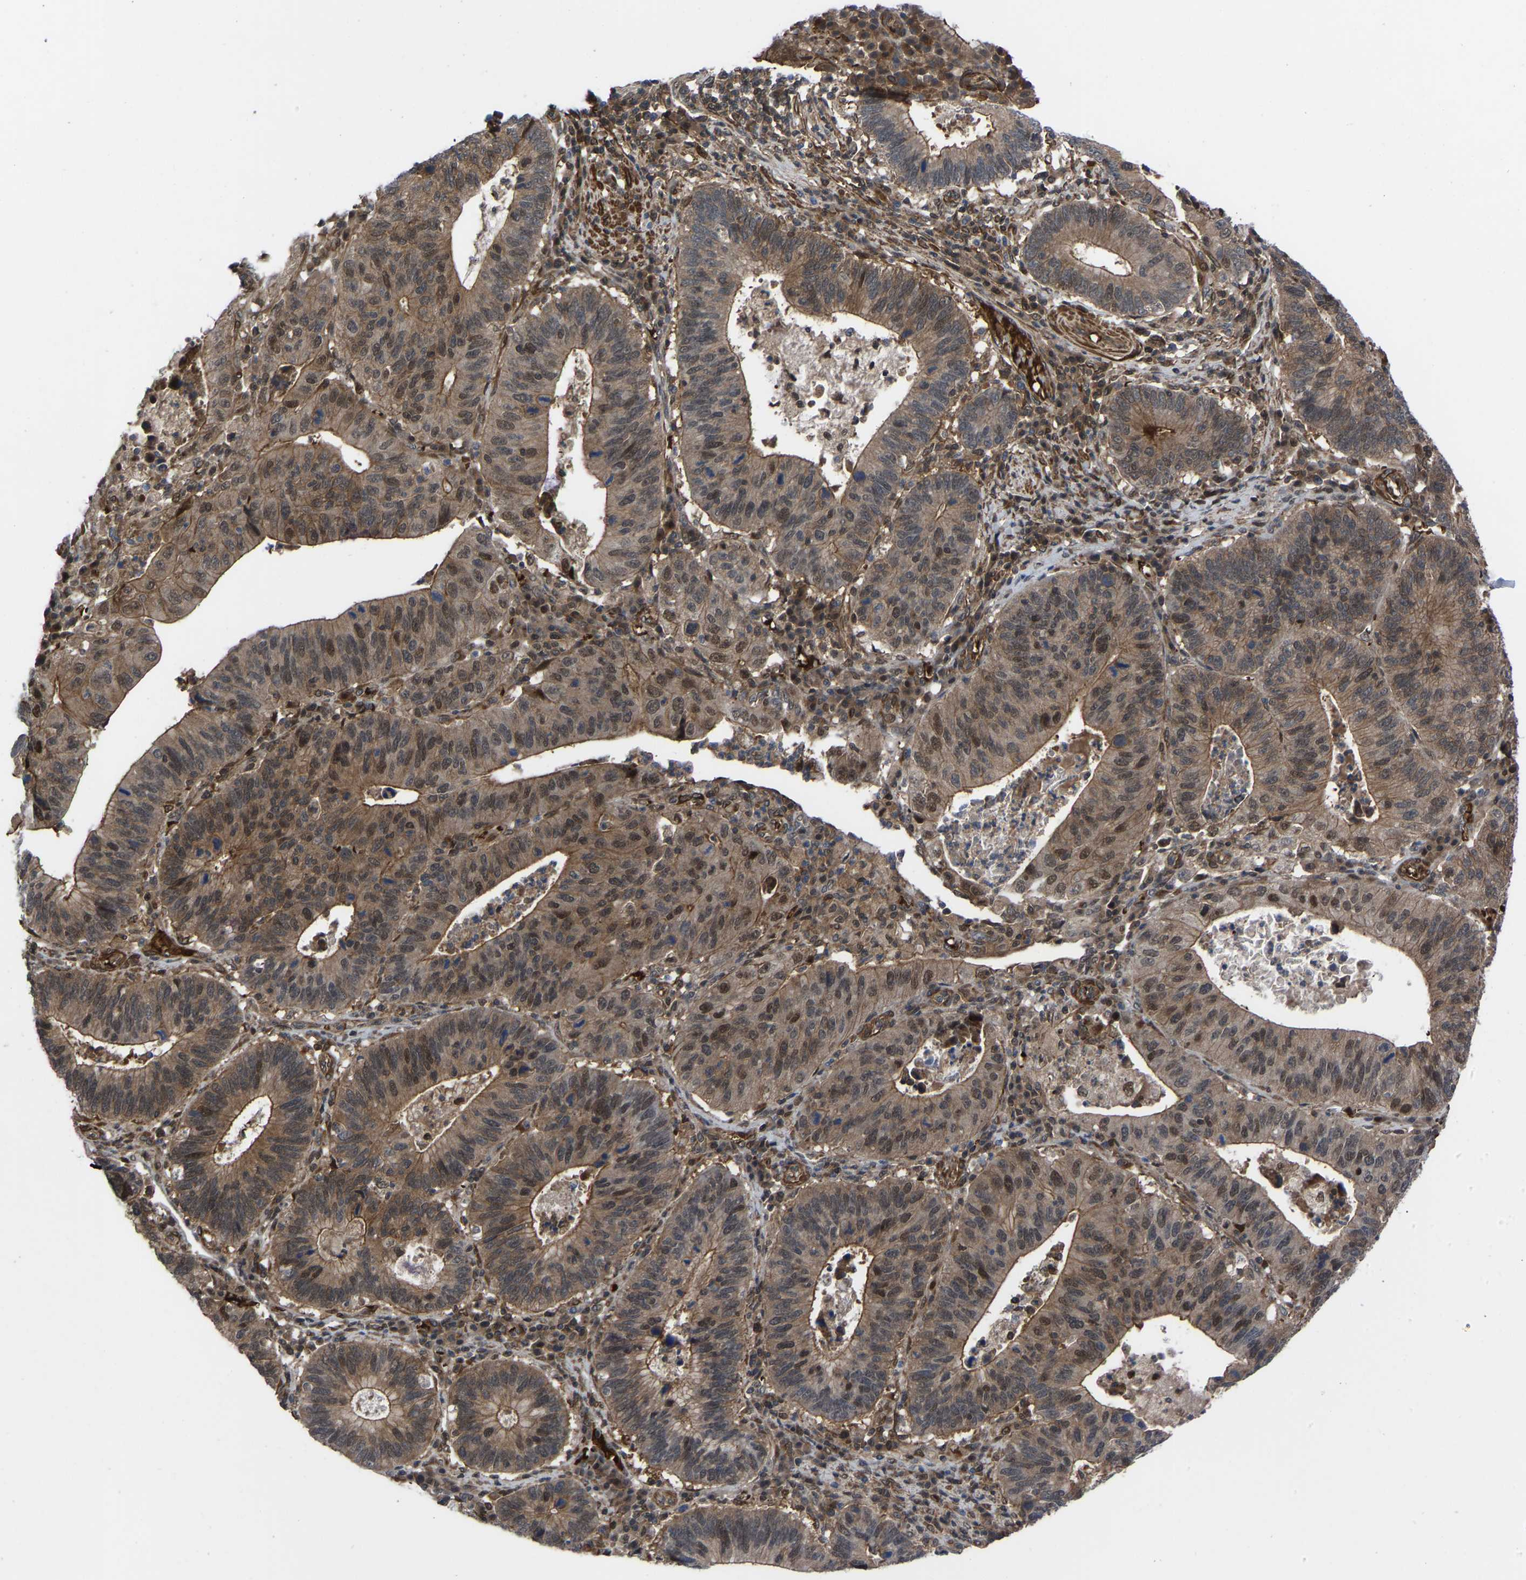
{"staining": {"intensity": "moderate", "quantity": ">75%", "location": "cytoplasmic/membranous,nuclear"}, "tissue": "stomach cancer", "cell_type": "Tumor cells", "image_type": "cancer", "snomed": [{"axis": "morphology", "description": "Adenocarcinoma, NOS"}, {"axis": "topography", "description": "Stomach"}], "caption": "The histopathology image shows a brown stain indicating the presence of a protein in the cytoplasmic/membranous and nuclear of tumor cells in stomach cancer (adenocarcinoma). (DAB (3,3'-diaminobenzidine) = brown stain, brightfield microscopy at high magnification).", "gene": "CYP7B1", "patient": {"sex": "male", "age": 59}}